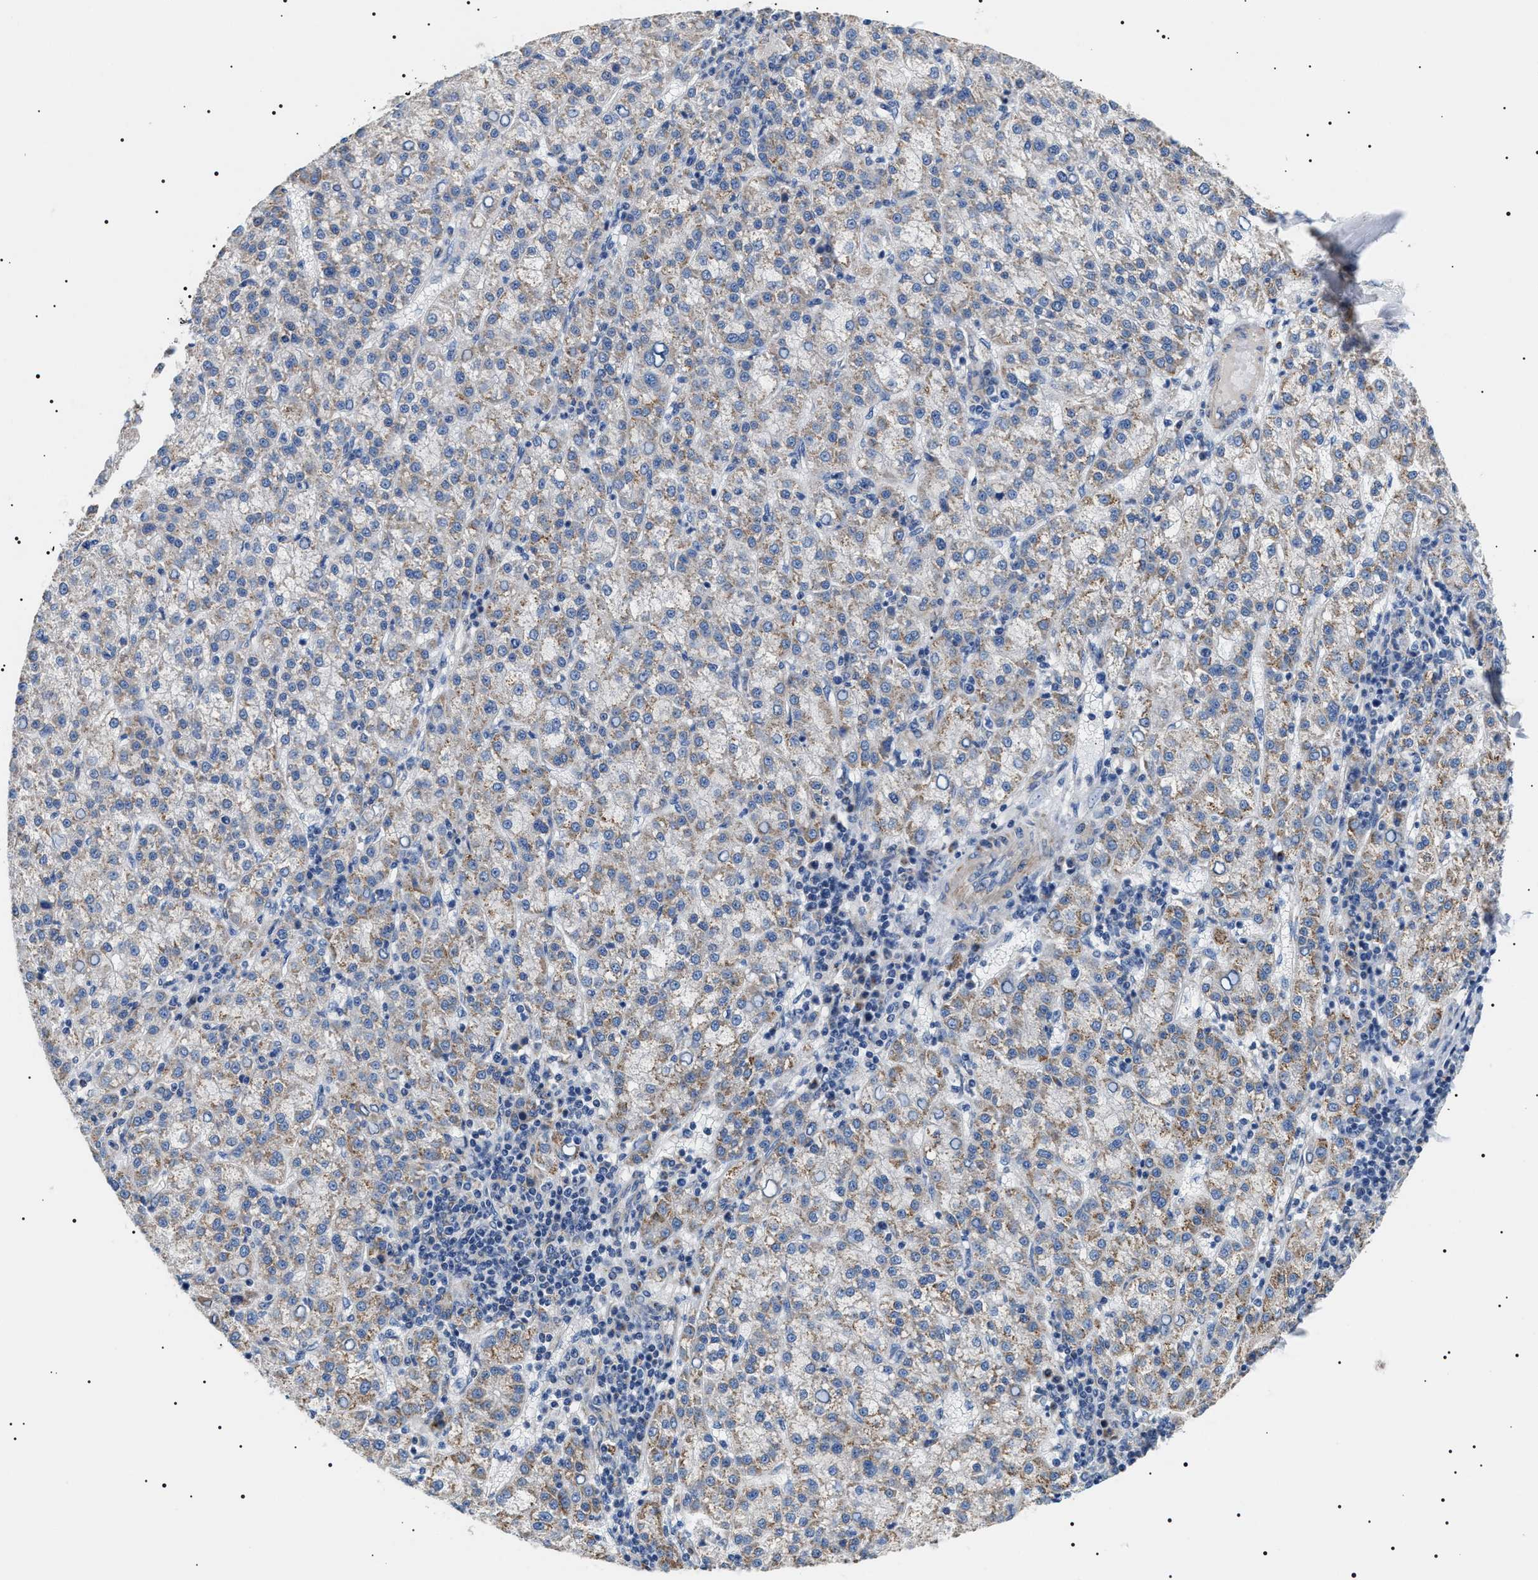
{"staining": {"intensity": "weak", "quantity": "25%-75%", "location": "cytoplasmic/membranous"}, "tissue": "liver cancer", "cell_type": "Tumor cells", "image_type": "cancer", "snomed": [{"axis": "morphology", "description": "Carcinoma, Hepatocellular, NOS"}, {"axis": "topography", "description": "Liver"}], "caption": "An image showing weak cytoplasmic/membranous positivity in about 25%-75% of tumor cells in liver cancer, as visualized by brown immunohistochemical staining.", "gene": "TMEM222", "patient": {"sex": "female", "age": 58}}